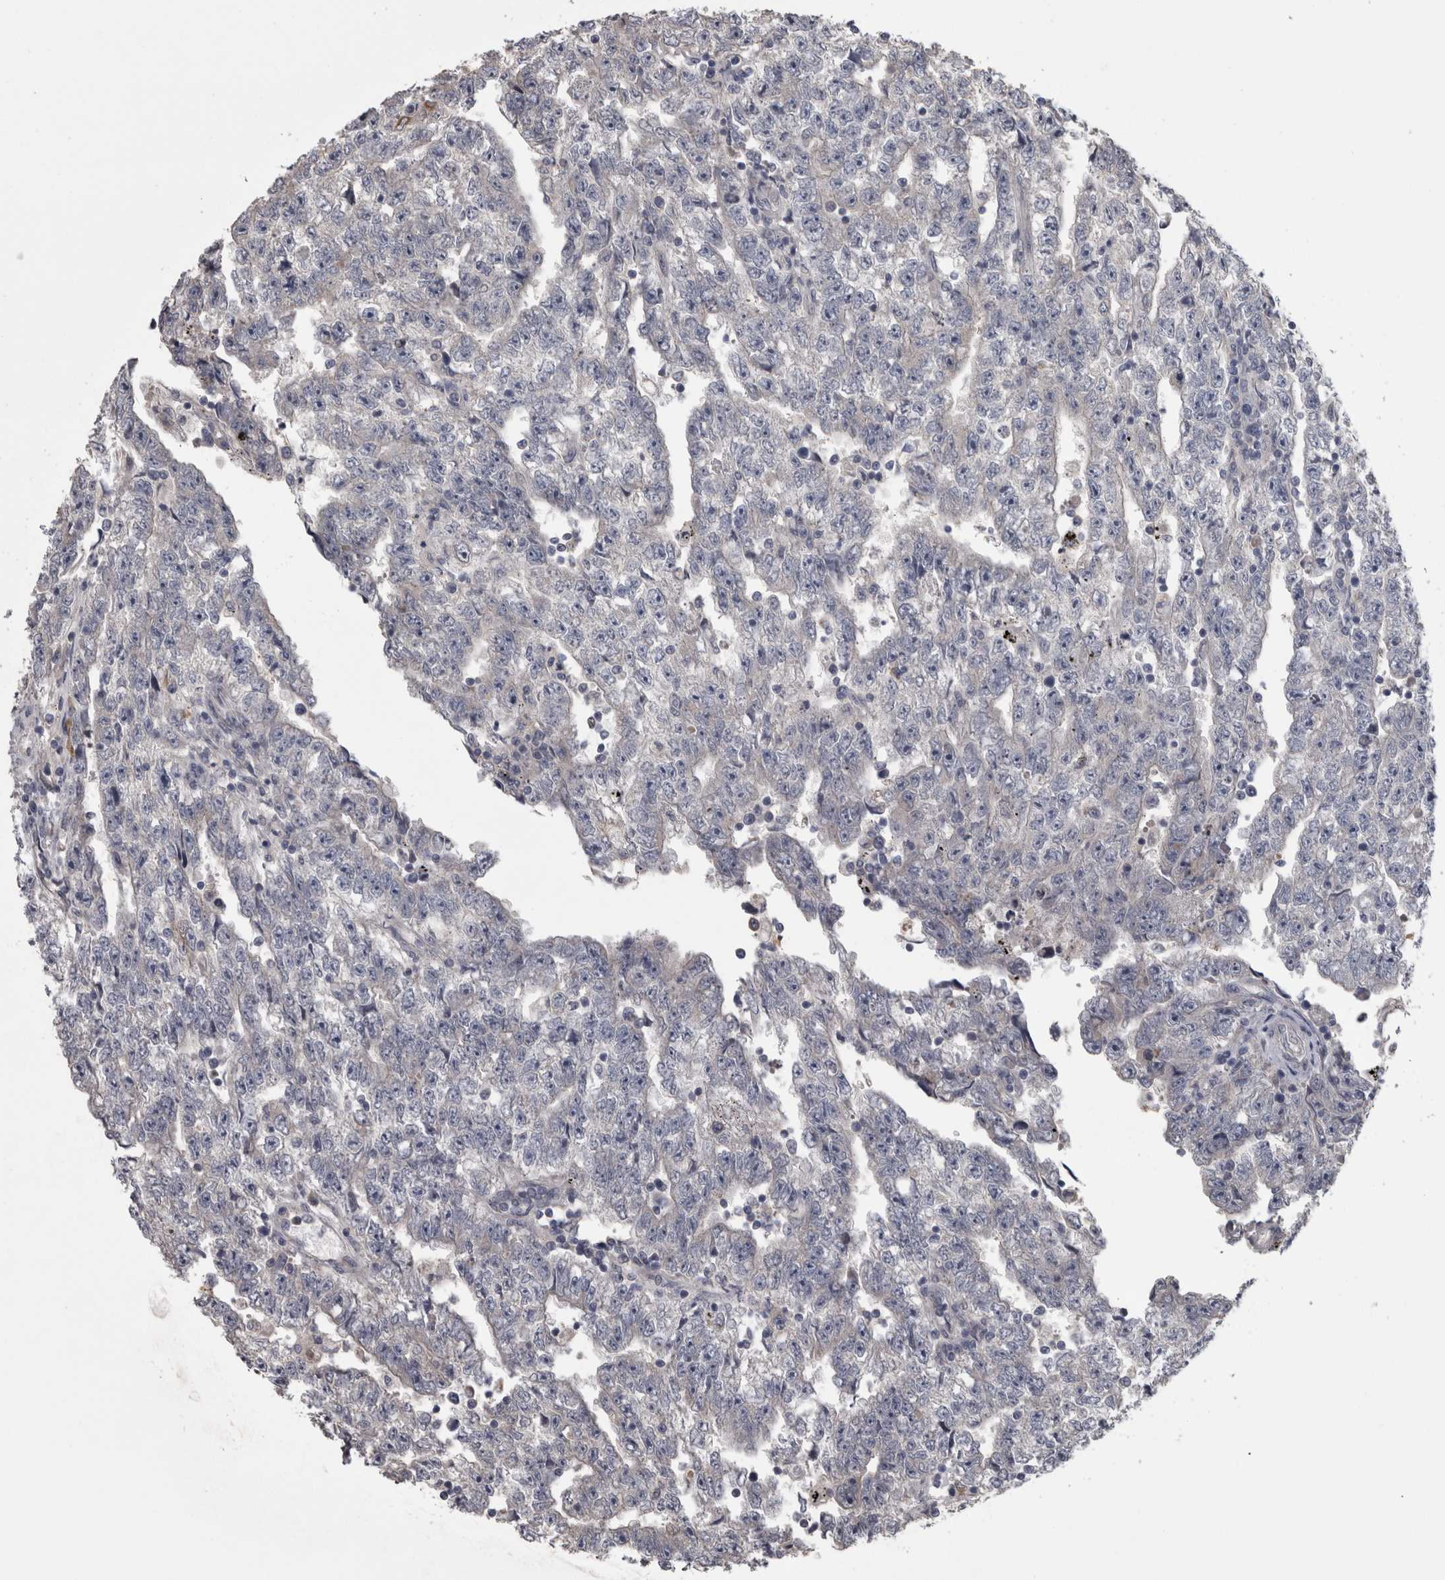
{"staining": {"intensity": "negative", "quantity": "none", "location": "none"}, "tissue": "testis cancer", "cell_type": "Tumor cells", "image_type": "cancer", "snomed": [{"axis": "morphology", "description": "Carcinoma, Embryonal, NOS"}, {"axis": "topography", "description": "Testis"}], "caption": "Immunohistochemistry histopathology image of neoplastic tissue: testis cancer (embryonal carcinoma) stained with DAB displays no significant protein expression in tumor cells. (Stains: DAB (3,3'-diaminobenzidine) immunohistochemistry (IHC) with hematoxylin counter stain, Microscopy: brightfield microscopy at high magnification).", "gene": "DBT", "patient": {"sex": "male", "age": 25}}